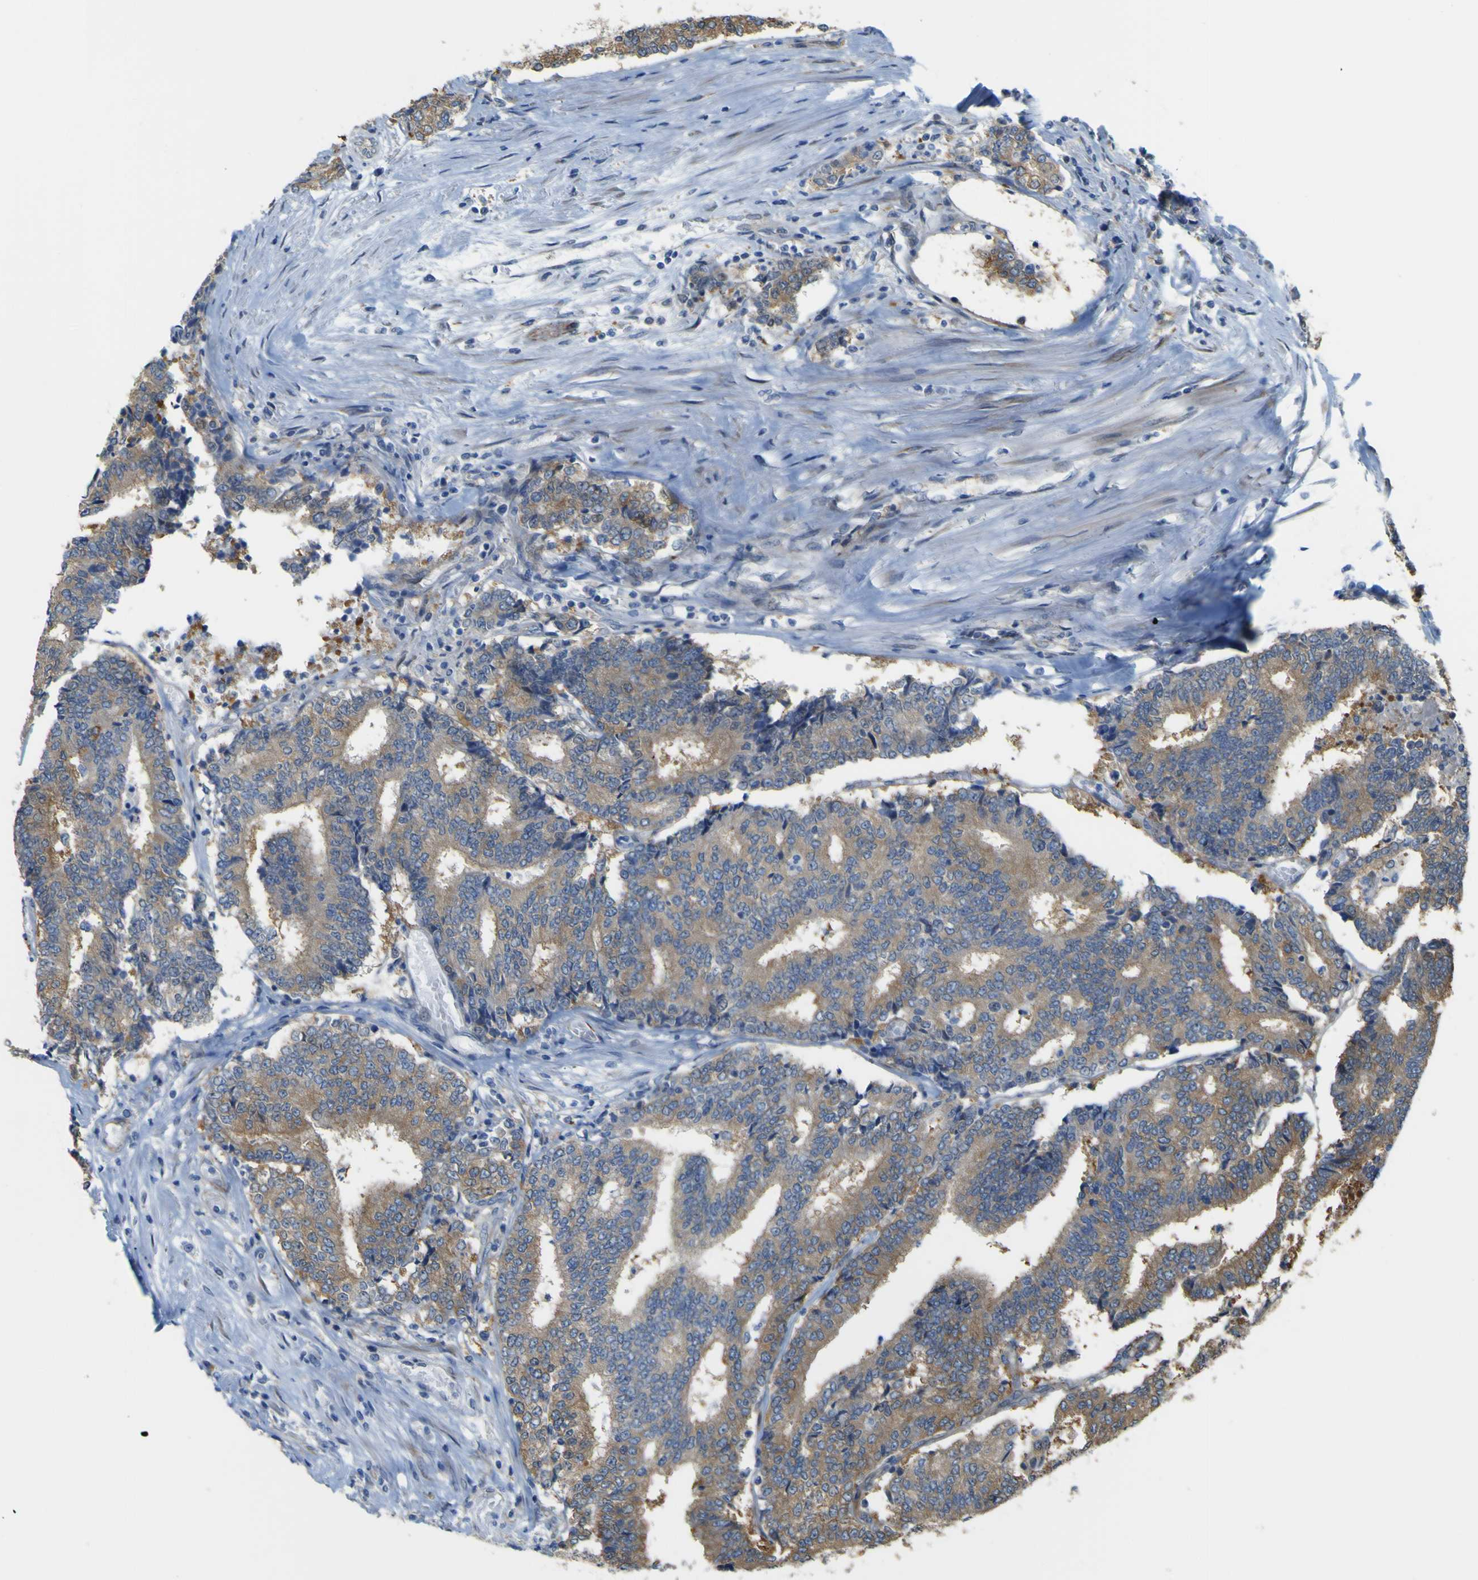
{"staining": {"intensity": "moderate", "quantity": ">75%", "location": "cytoplasmic/membranous"}, "tissue": "prostate cancer", "cell_type": "Tumor cells", "image_type": "cancer", "snomed": [{"axis": "morphology", "description": "Normal tissue, NOS"}, {"axis": "morphology", "description": "Adenocarcinoma, High grade"}, {"axis": "topography", "description": "Prostate"}, {"axis": "topography", "description": "Seminal veicle"}], "caption": "High-magnification brightfield microscopy of prostate high-grade adenocarcinoma stained with DAB (brown) and counterstained with hematoxylin (blue). tumor cells exhibit moderate cytoplasmic/membranous expression is seen in approximately>75% of cells.", "gene": "JPH1", "patient": {"sex": "male", "age": 55}}